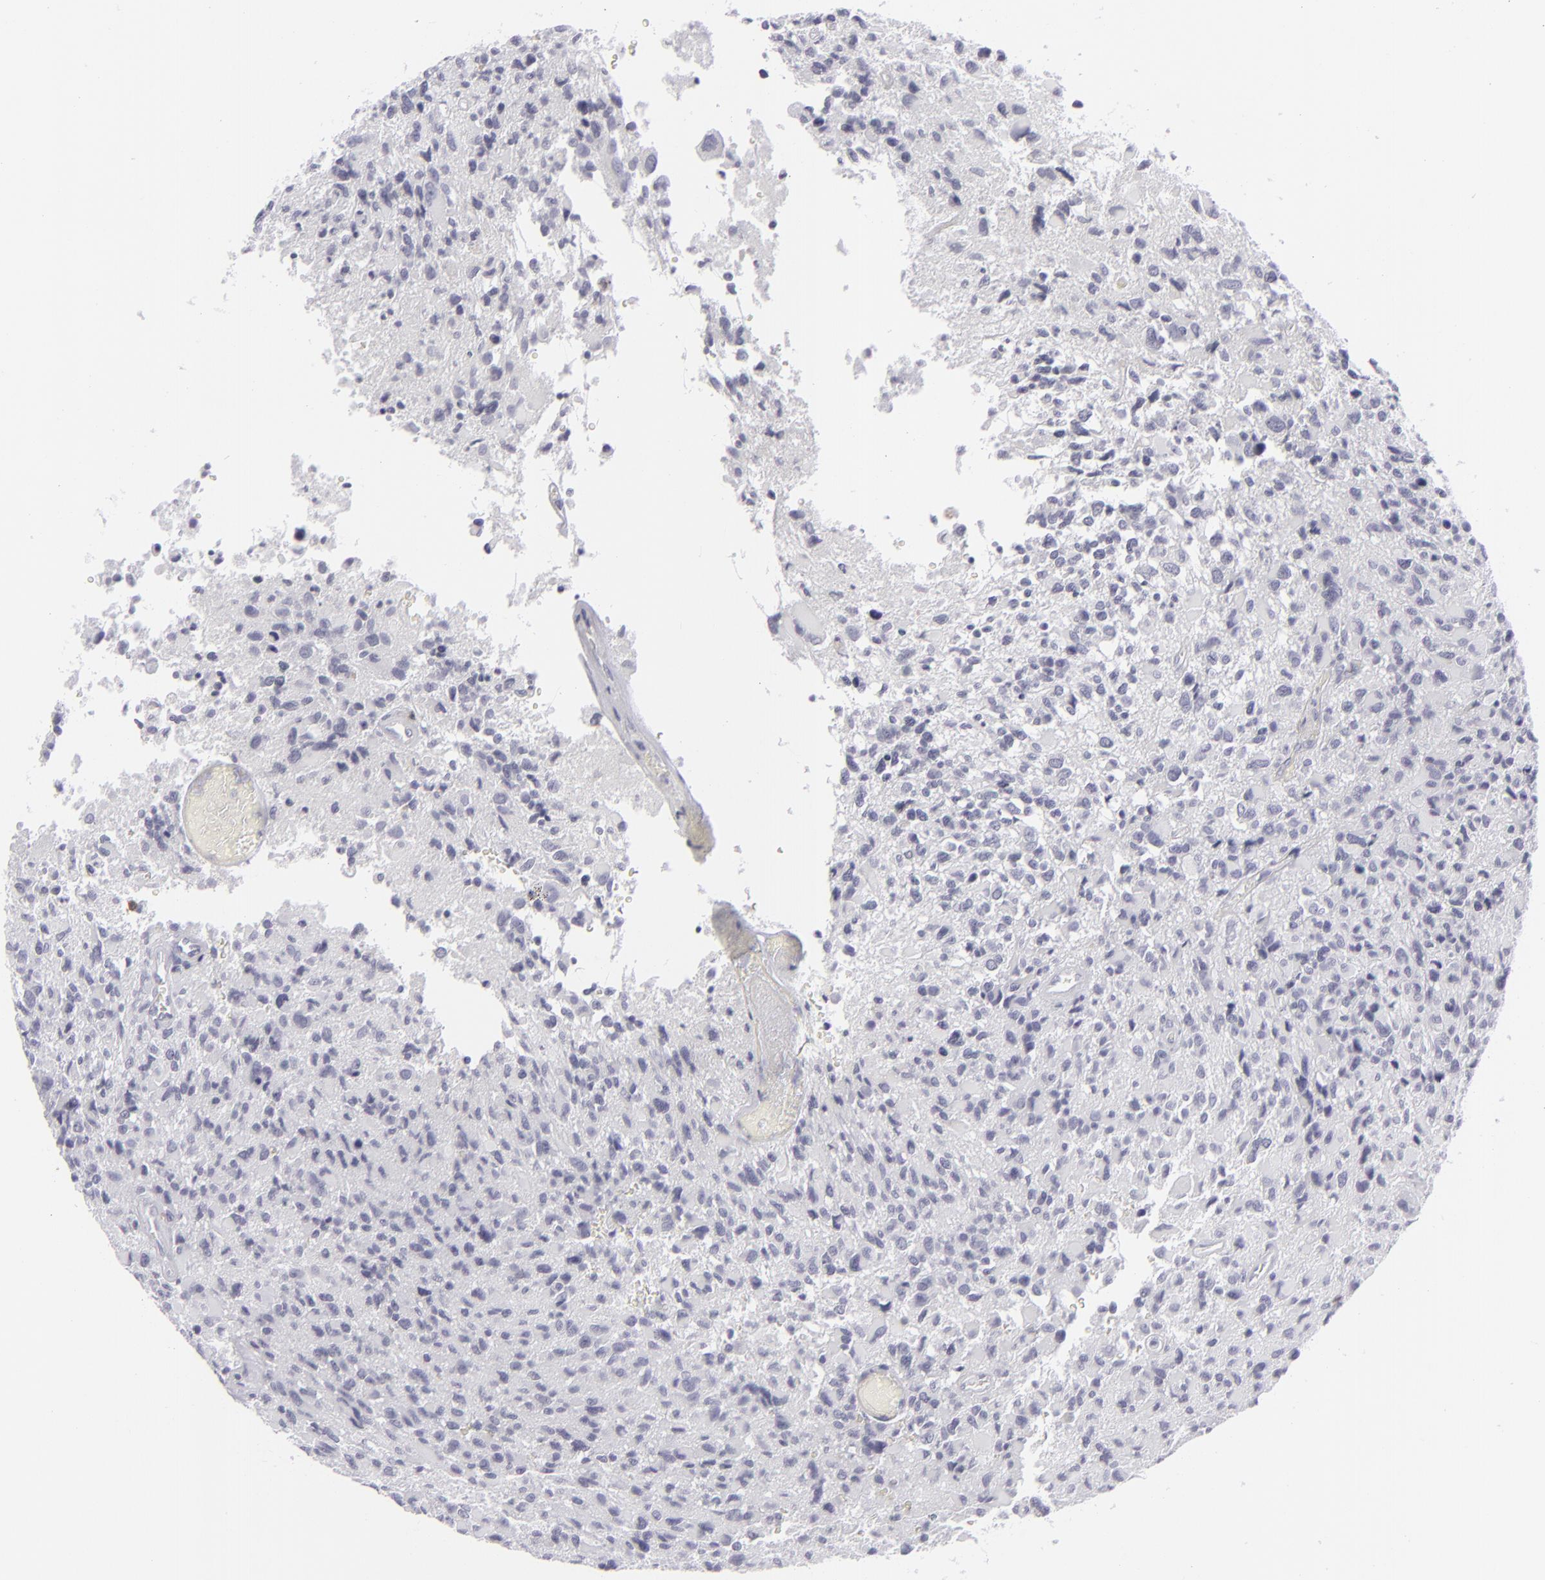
{"staining": {"intensity": "negative", "quantity": "none", "location": "none"}, "tissue": "glioma", "cell_type": "Tumor cells", "image_type": "cancer", "snomed": [{"axis": "morphology", "description": "Glioma, malignant, High grade"}, {"axis": "topography", "description": "Brain"}], "caption": "The image demonstrates no significant expression in tumor cells of glioma.", "gene": "CD7", "patient": {"sex": "male", "age": 69}}